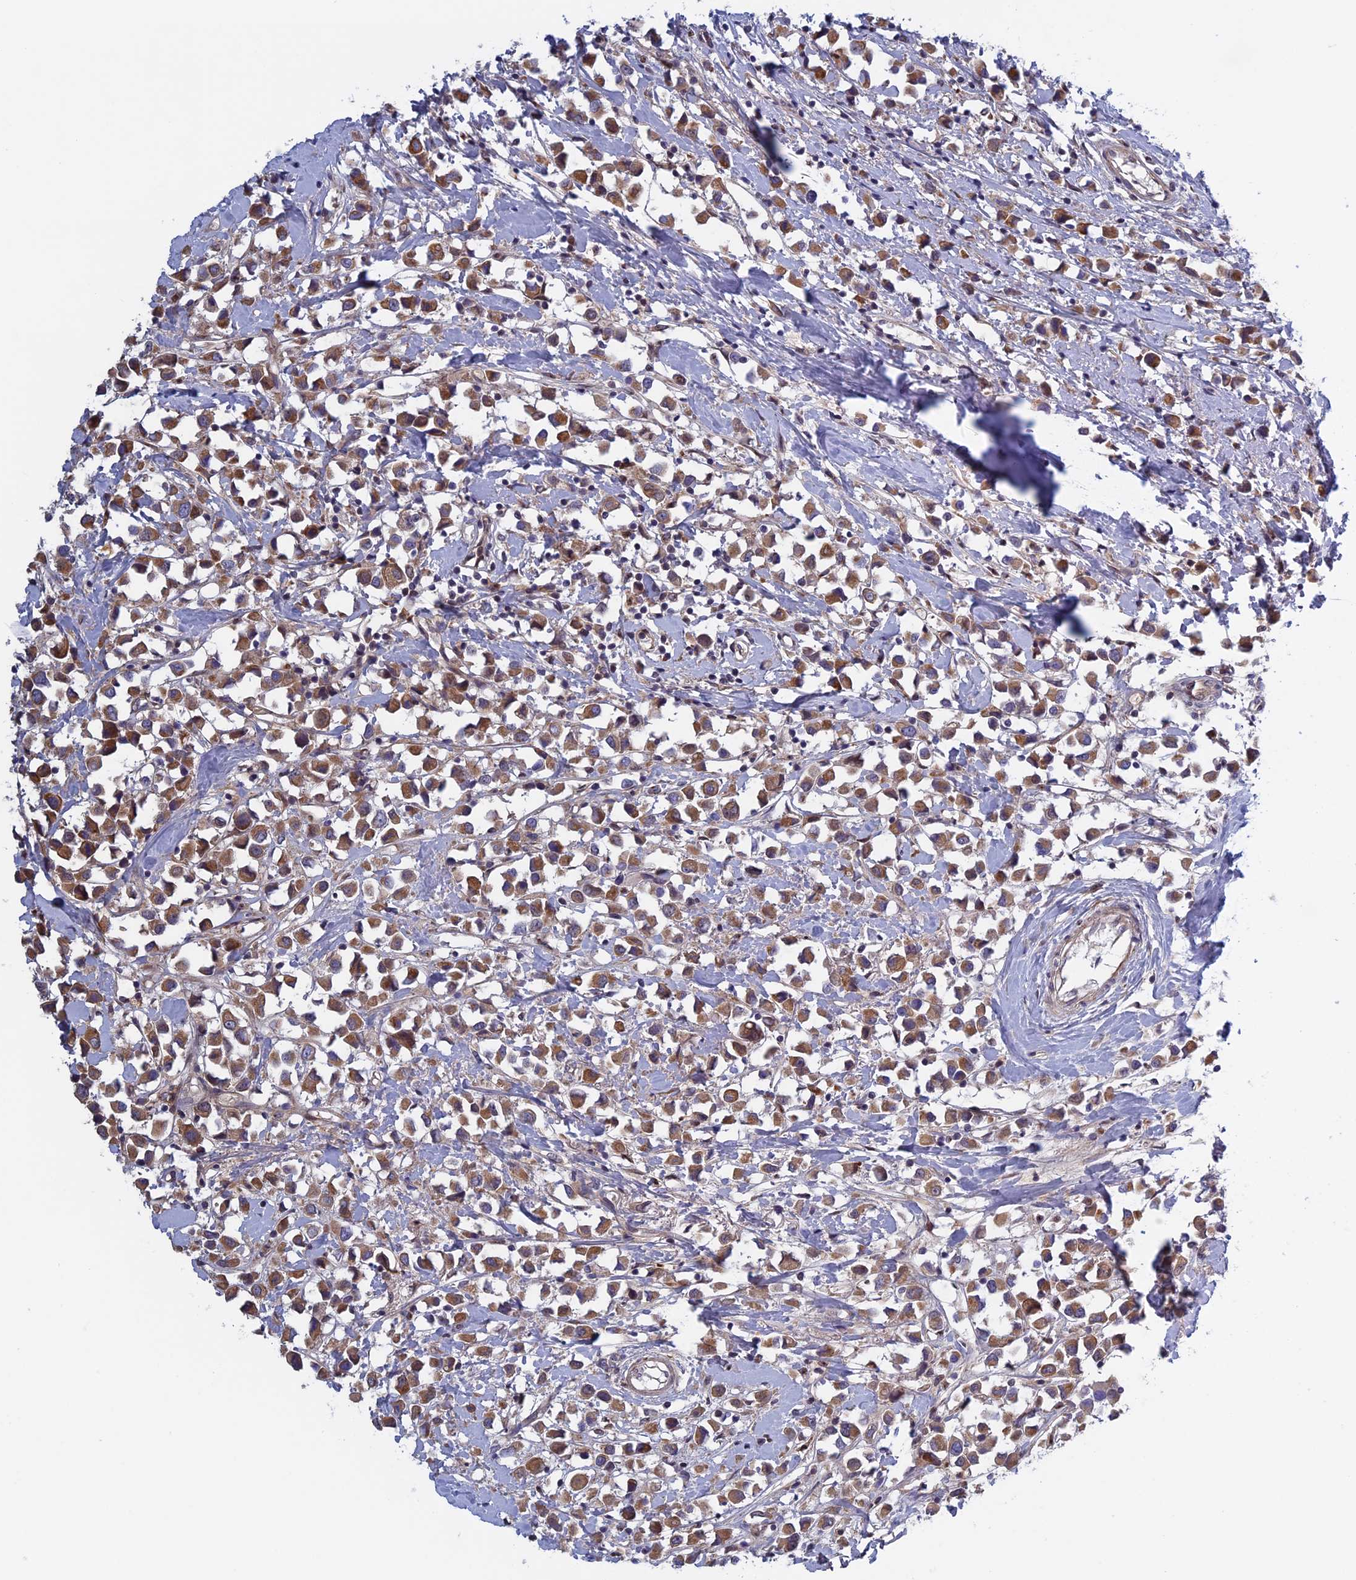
{"staining": {"intensity": "moderate", "quantity": ">75%", "location": "cytoplasmic/membranous"}, "tissue": "breast cancer", "cell_type": "Tumor cells", "image_type": "cancer", "snomed": [{"axis": "morphology", "description": "Duct carcinoma"}, {"axis": "topography", "description": "Breast"}], "caption": "The immunohistochemical stain shows moderate cytoplasmic/membranous expression in tumor cells of breast cancer (invasive ductal carcinoma) tissue. Using DAB (brown) and hematoxylin (blue) stains, captured at high magnification using brightfield microscopy.", "gene": "FADS1", "patient": {"sex": "female", "age": 61}}